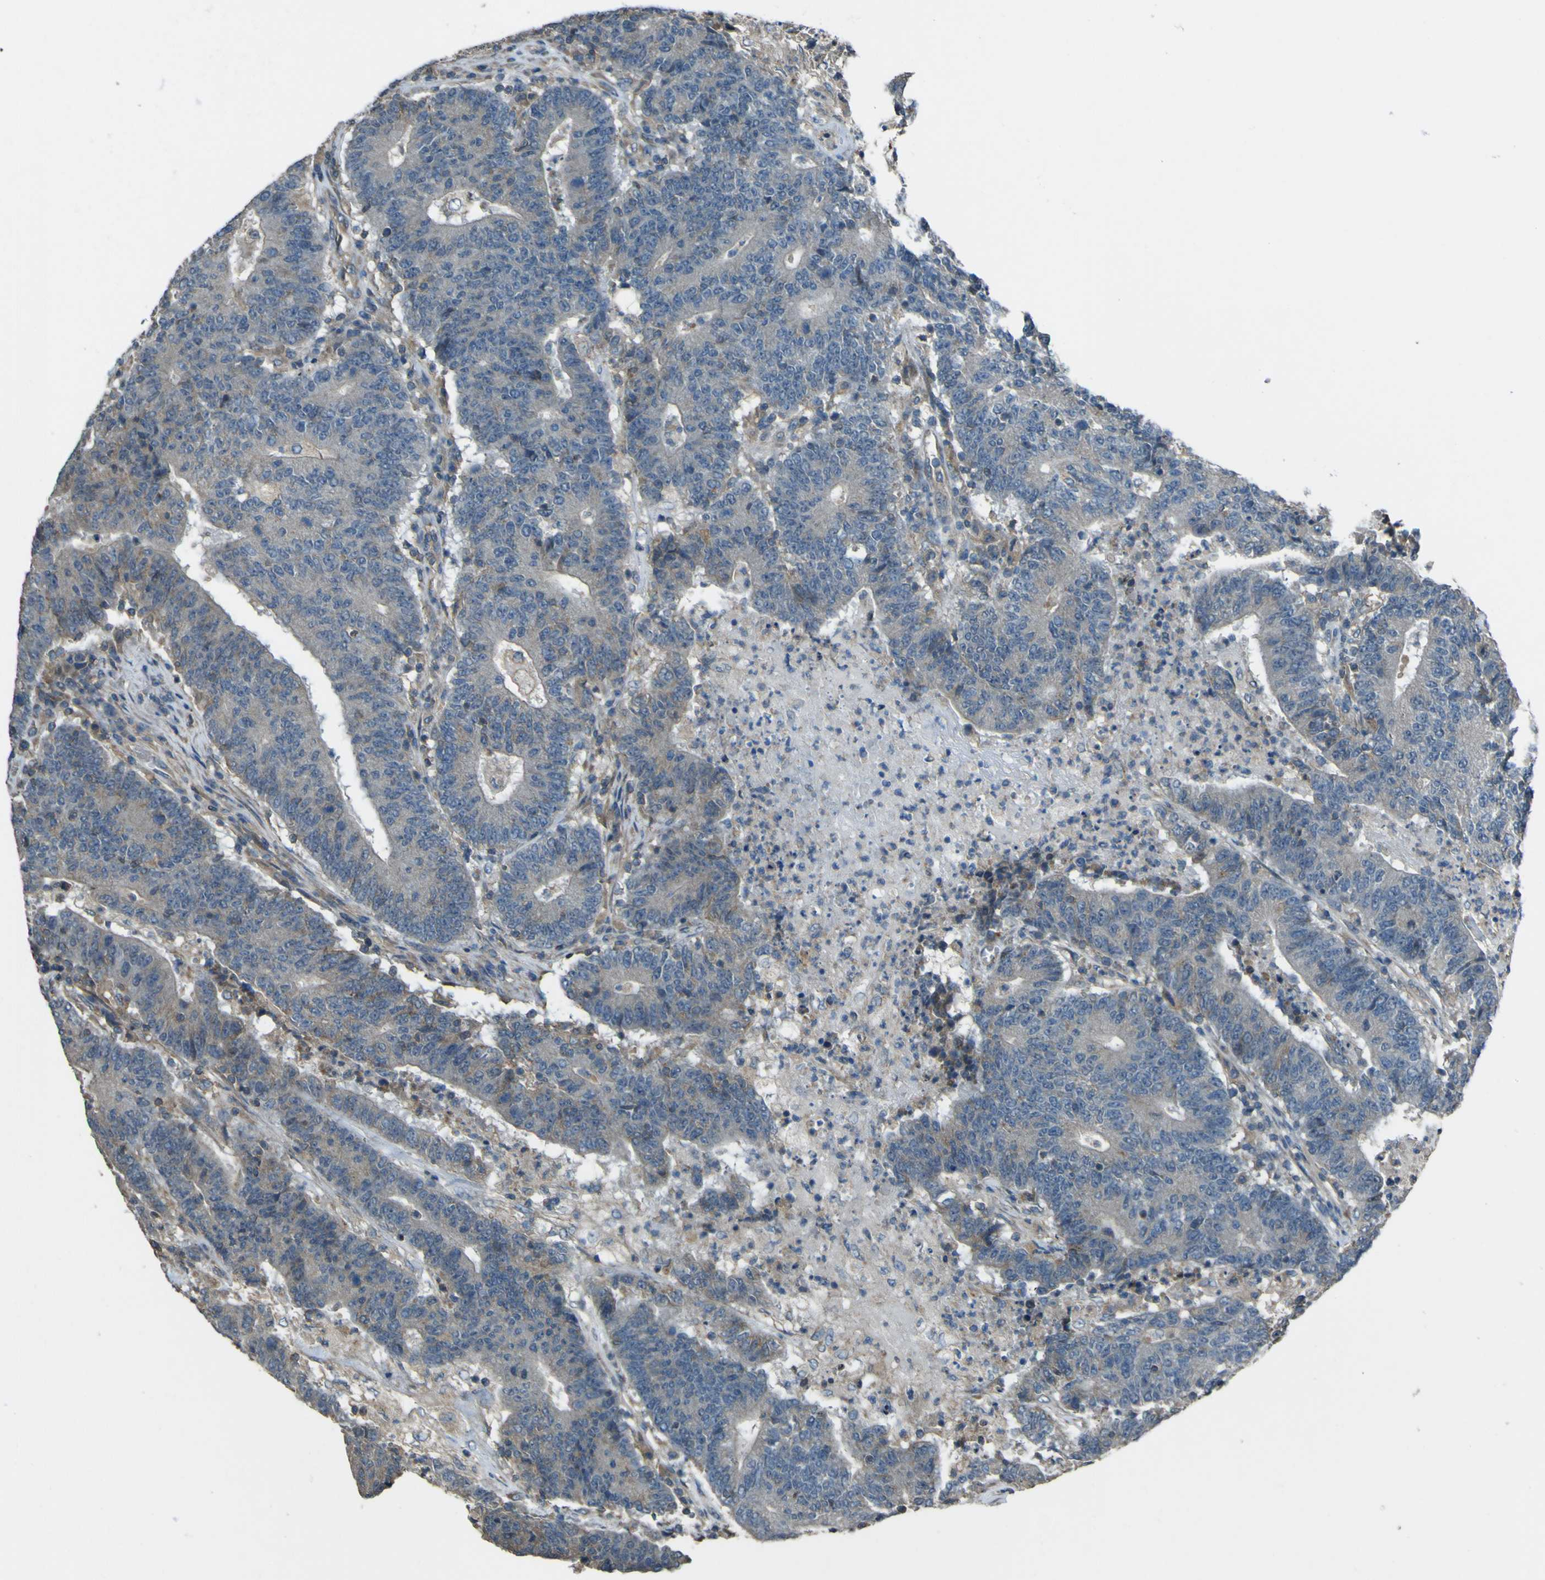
{"staining": {"intensity": "weak", "quantity": "<25%", "location": "cytoplasmic/membranous"}, "tissue": "colorectal cancer", "cell_type": "Tumor cells", "image_type": "cancer", "snomed": [{"axis": "morphology", "description": "Normal tissue, NOS"}, {"axis": "morphology", "description": "Adenocarcinoma, NOS"}, {"axis": "topography", "description": "Colon"}], "caption": "Immunohistochemistry image of human colorectal cancer stained for a protein (brown), which displays no staining in tumor cells.", "gene": "NAALADL2", "patient": {"sex": "female", "age": 75}}